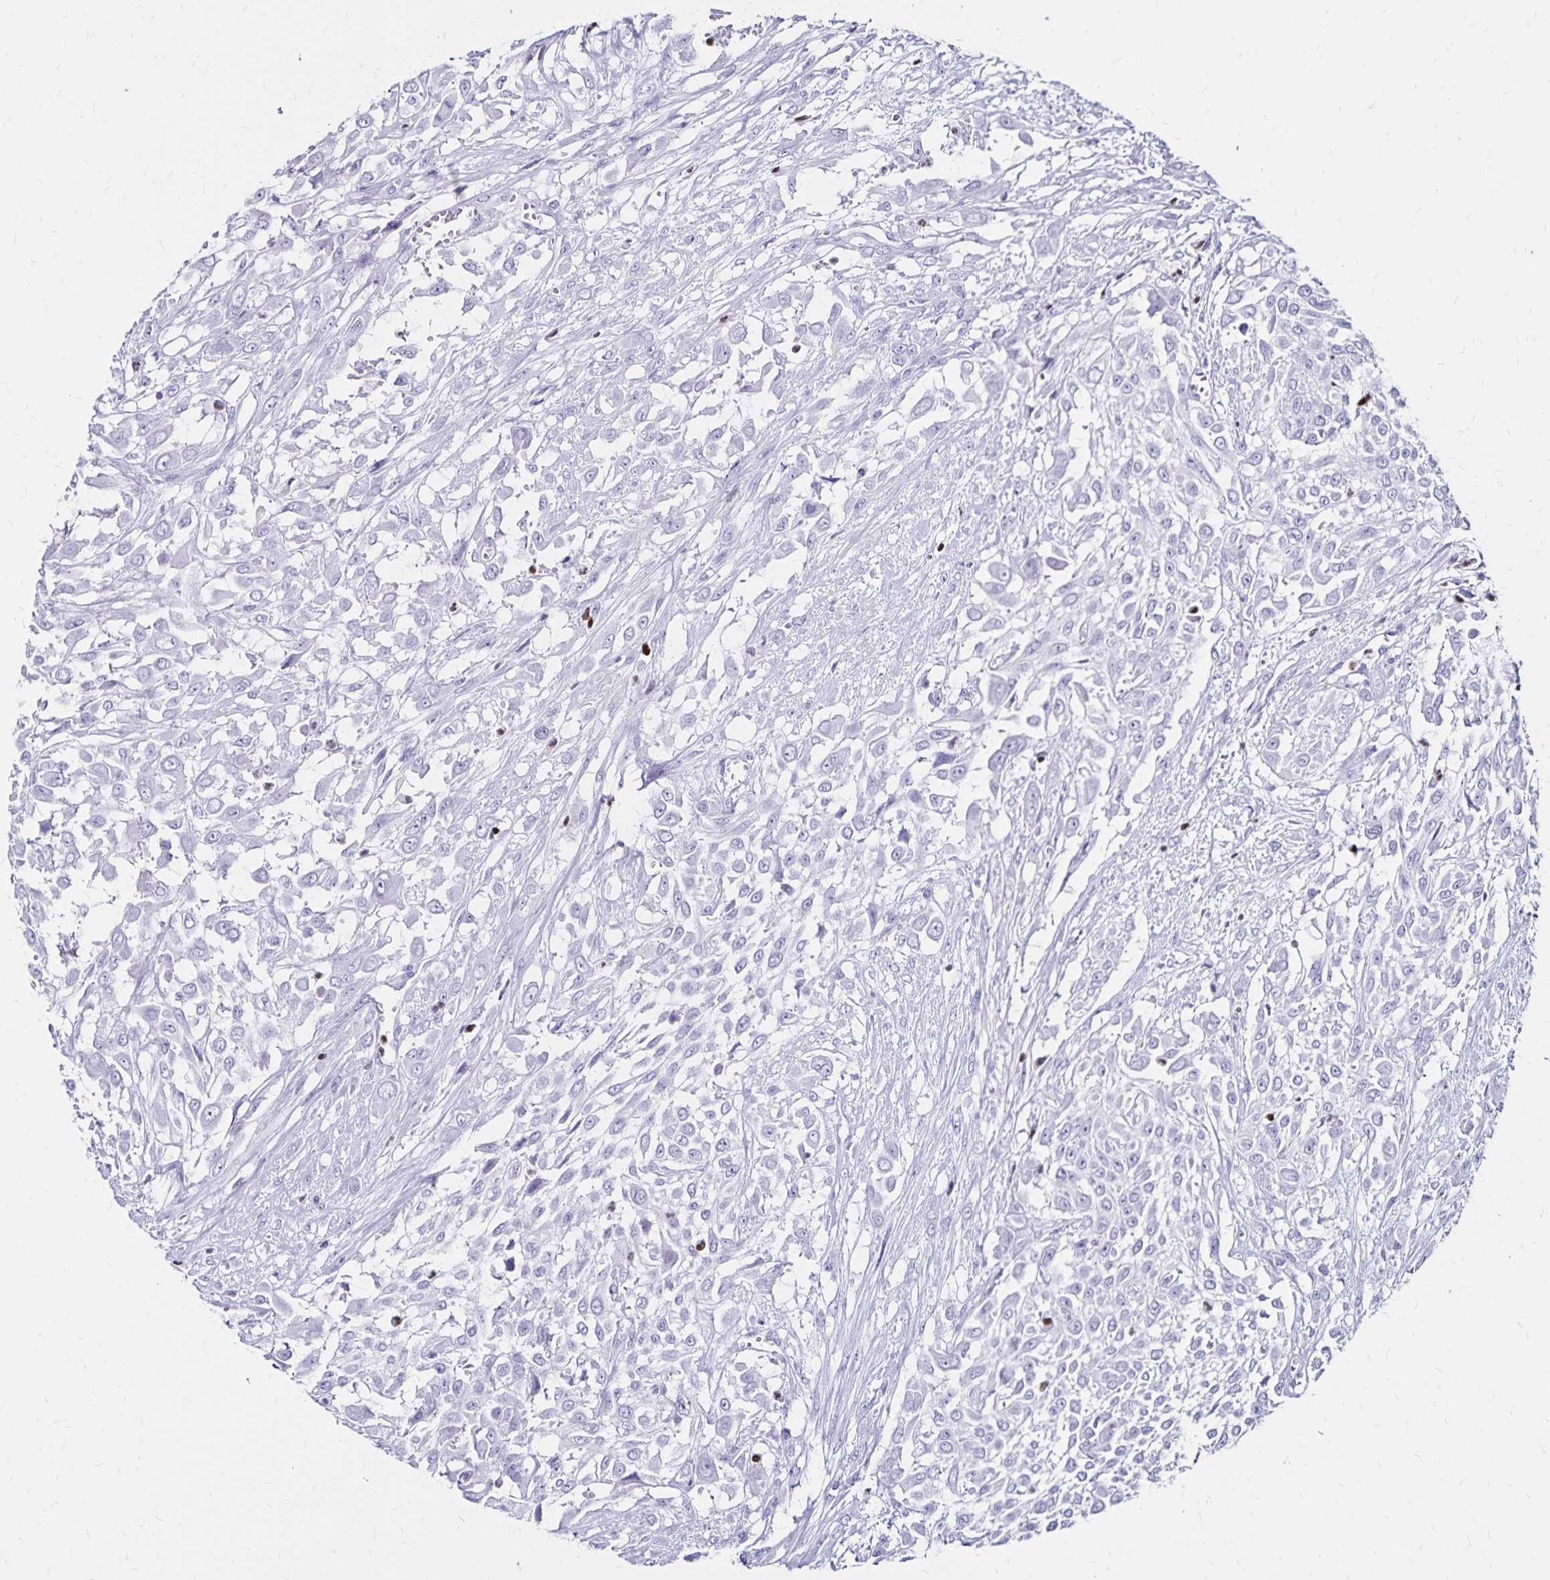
{"staining": {"intensity": "negative", "quantity": "none", "location": "none"}, "tissue": "urothelial cancer", "cell_type": "Tumor cells", "image_type": "cancer", "snomed": [{"axis": "morphology", "description": "Urothelial carcinoma, High grade"}, {"axis": "topography", "description": "Urinary bladder"}], "caption": "Photomicrograph shows no protein positivity in tumor cells of high-grade urothelial carcinoma tissue.", "gene": "IKZF1", "patient": {"sex": "male", "age": 57}}